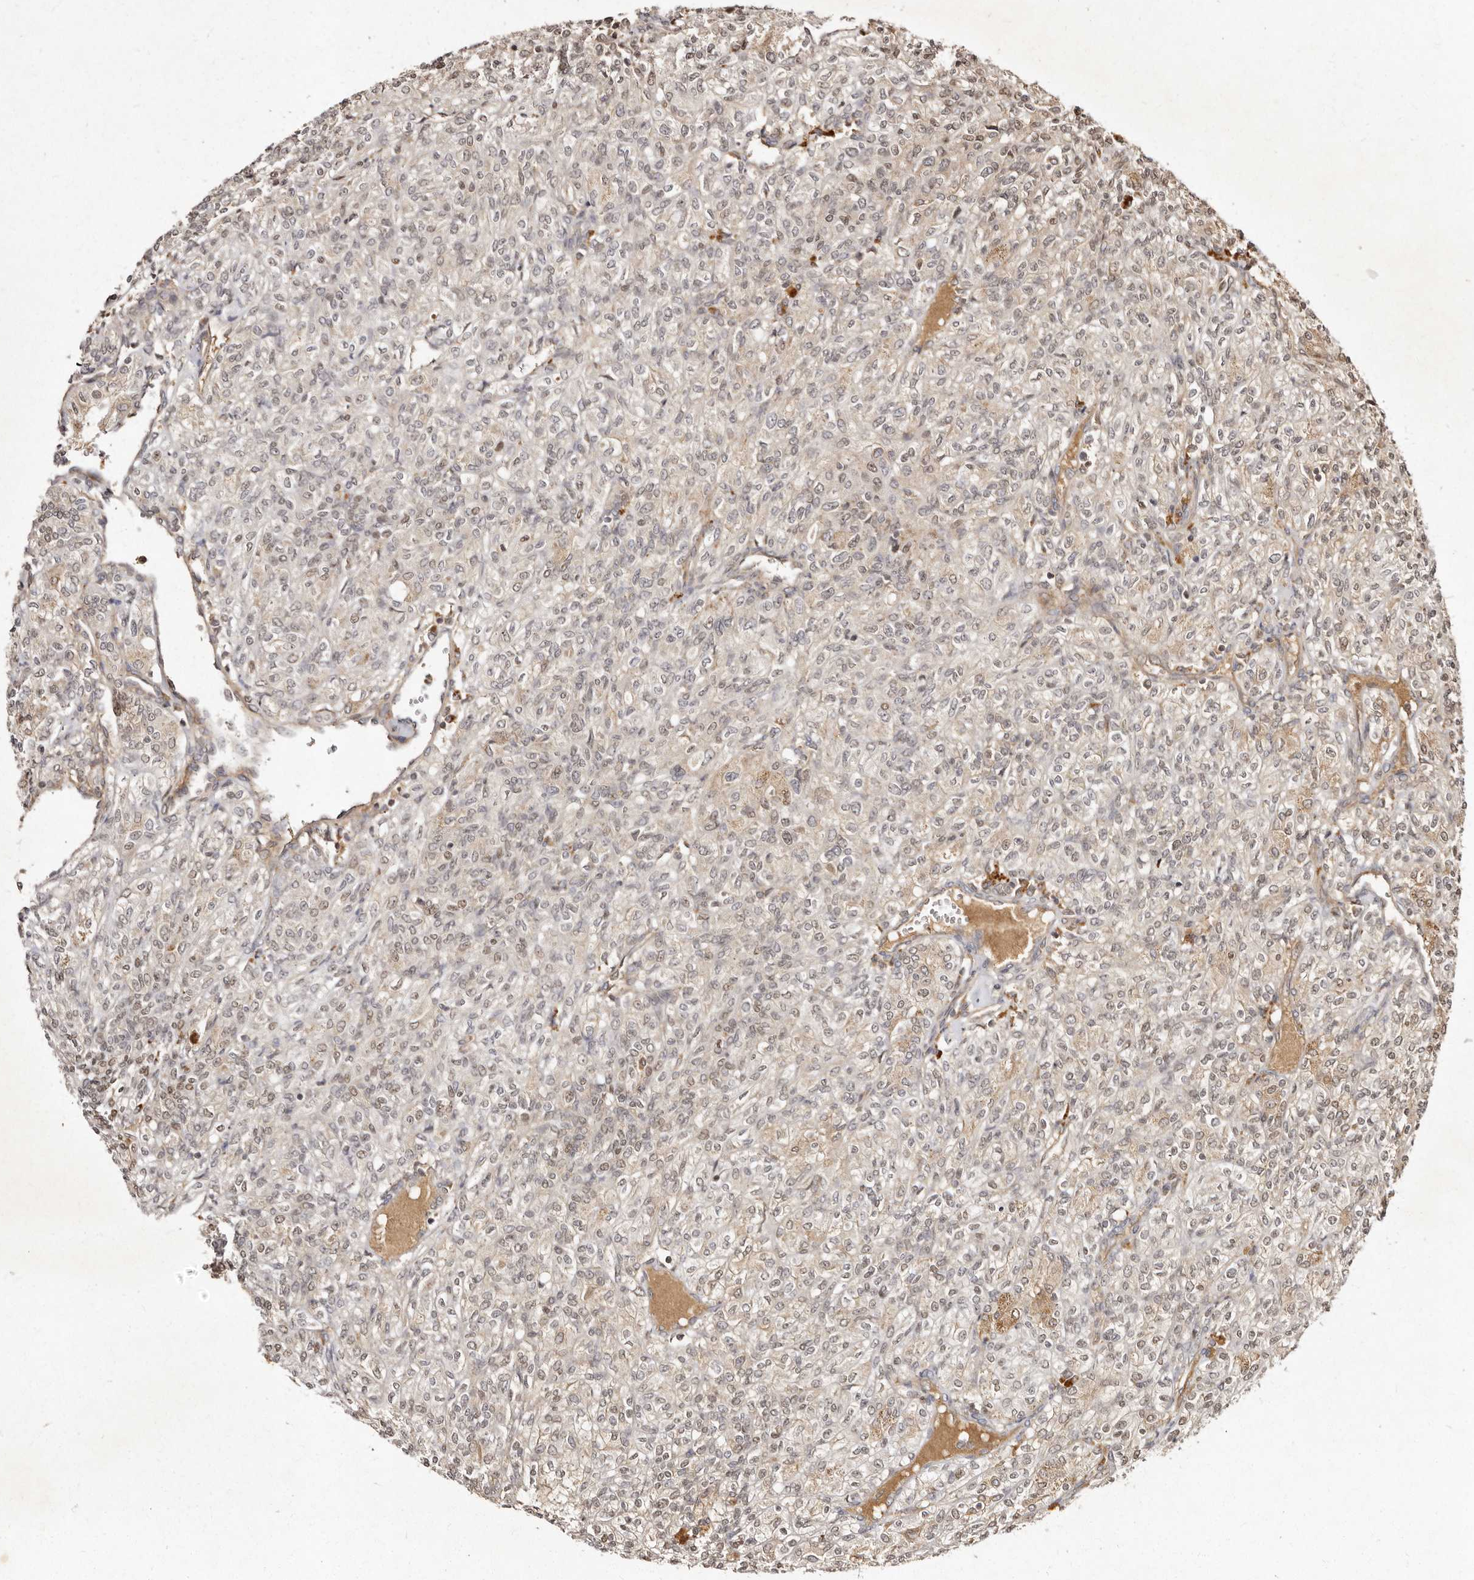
{"staining": {"intensity": "weak", "quantity": ">75%", "location": "nuclear"}, "tissue": "renal cancer", "cell_type": "Tumor cells", "image_type": "cancer", "snomed": [{"axis": "morphology", "description": "Adenocarcinoma, NOS"}, {"axis": "topography", "description": "Kidney"}], "caption": "This is an image of immunohistochemistry staining of renal adenocarcinoma, which shows weak expression in the nuclear of tumor cells.", "gene": "LCORL", "patient": {"sex": "male", "age": 77}}